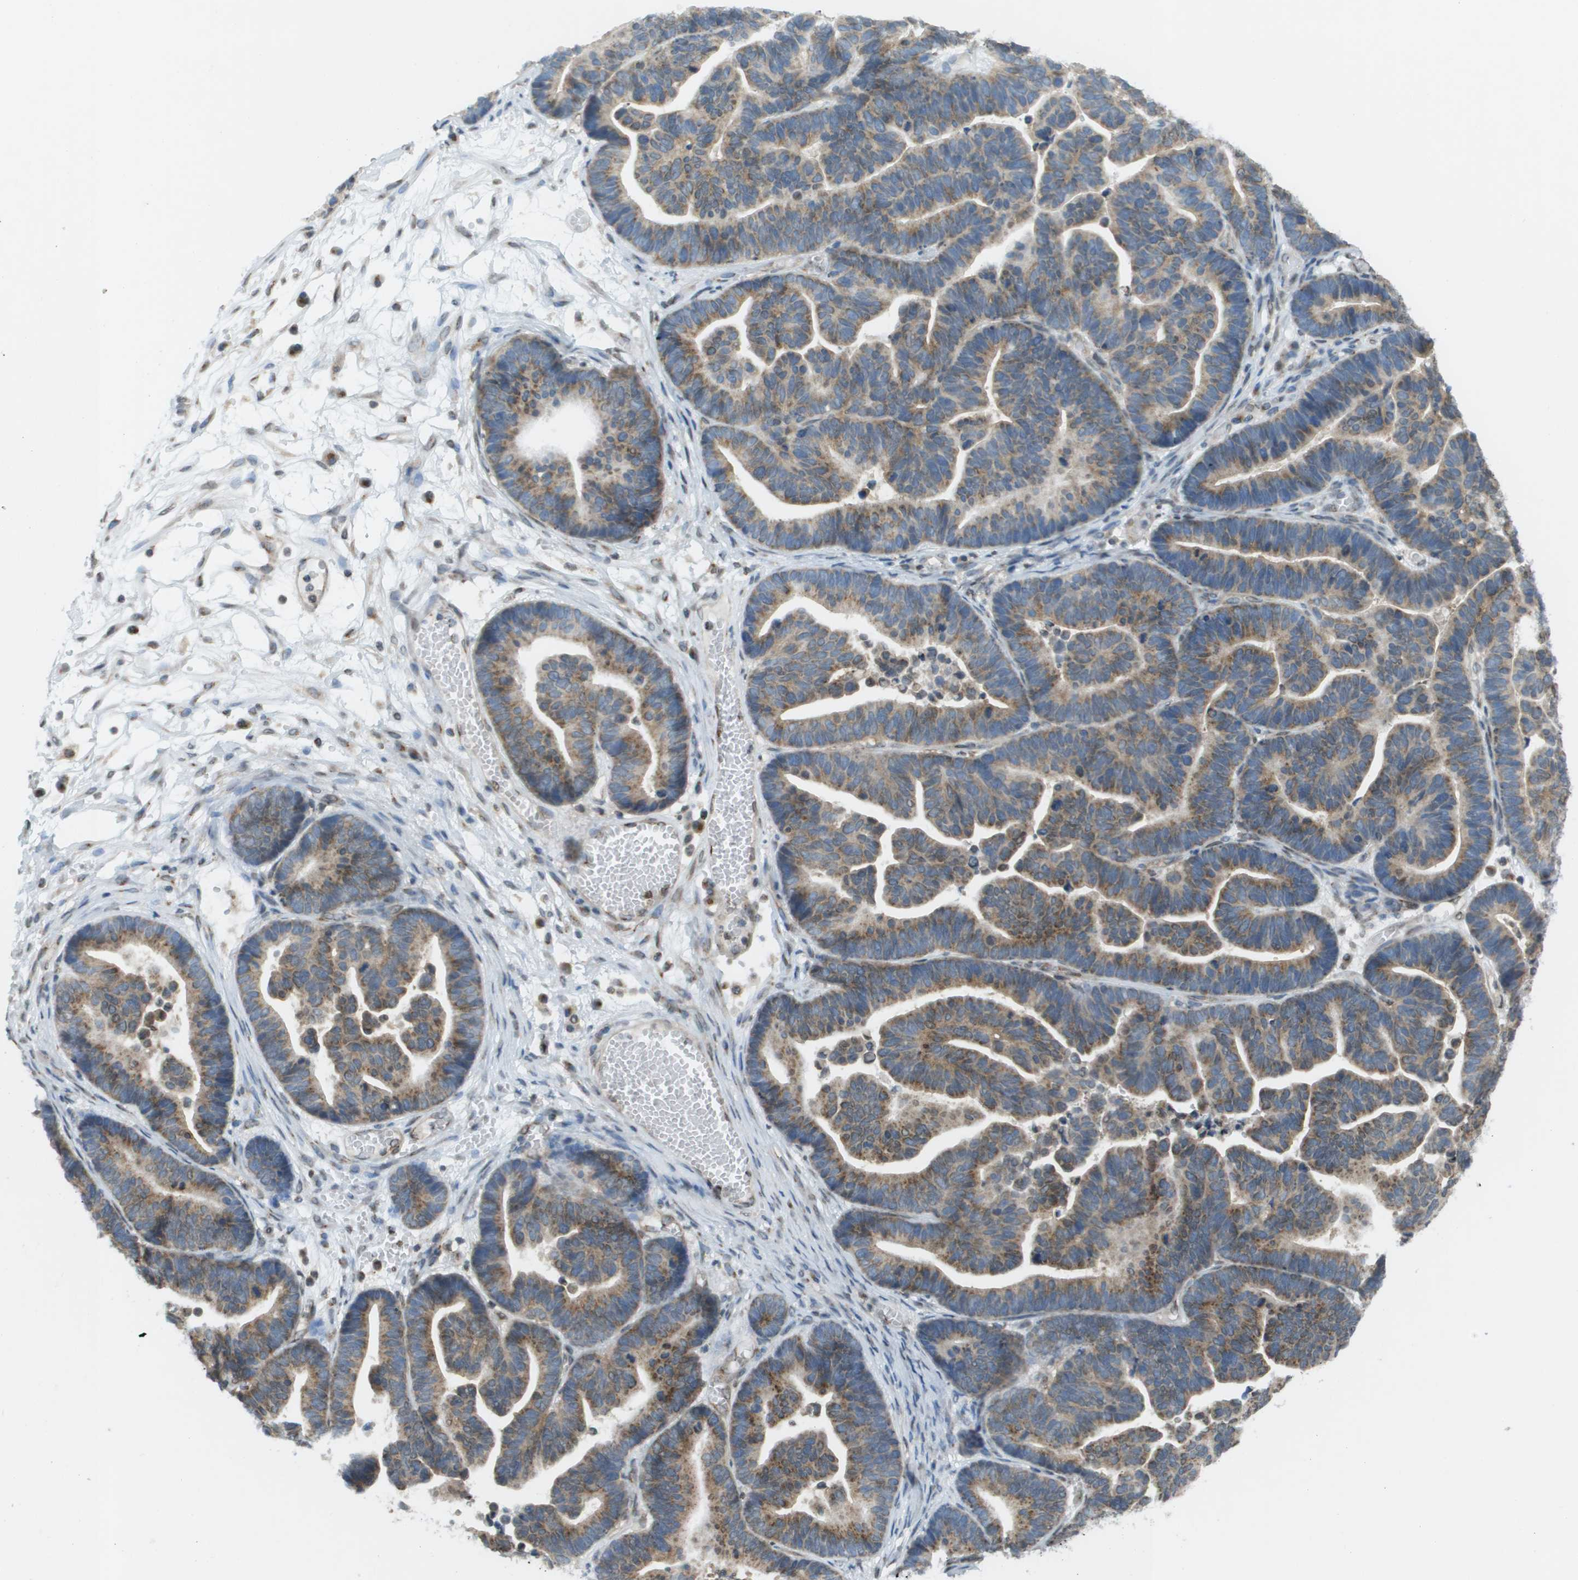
{"staining": {"intensity": "moderate", "quantity": ">75%", "location": "cytoplasmic/membranous,nuclear"}, "tissue": "ovarian cancer", "cell_type": "Tumor cells", "image_type": "cancer", "snomed": [{"axis": "morphology", "description": "Cystadenocarcinoma, serous, NOS"}, {"axis": "topography", "description": "Ovary"}], "caption": "Immunohistochemistry (IHC) of human ovarian cancer displays medium levels of moderate cytoplasmic/membranous and nuclear staining in about >75% of tumor cells.", "gene": "EVC", "patient": {"sex": "female", "age": 56}}